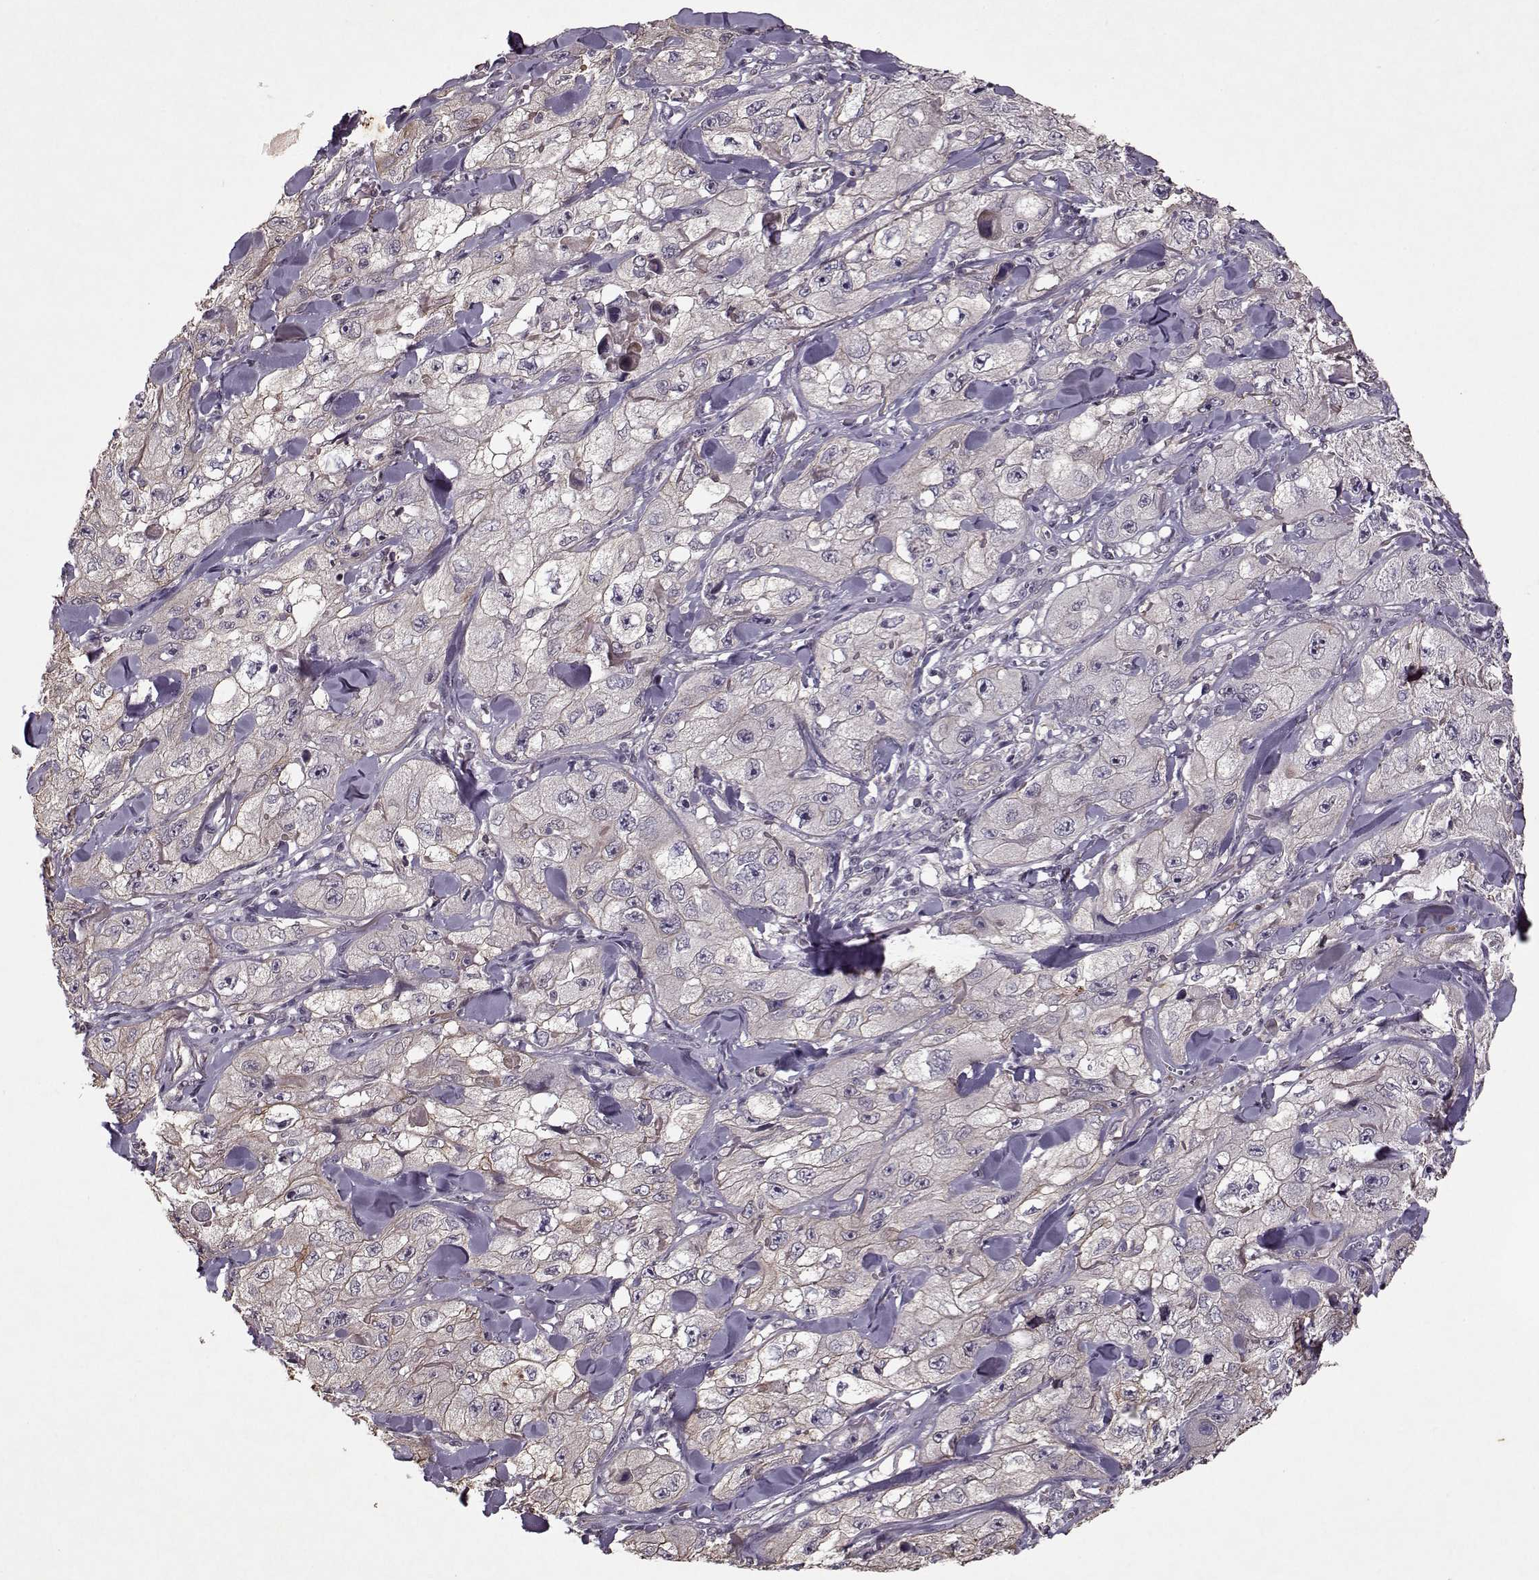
{"staining": {"intensity": "weak", "quantity": "<25%", "location": "cytoplasmic/membranous"}, "tissue": "skin cancer", "cell_type": "Tumor cells", "image_type": "cancer", "snomed": [{"axis": "morphology", "description": "Squamous cell carcinoma, NOS"}, {"axis": "topography", "description": "Skin"}, {"axis": "topography", "description": "Subcutis"}], "caption": "There is no significant expression in tumor cells of skin cancer (squamous cell carcinoma).", "gene": "KRT9", "patient": {"sex": "male", "age": 73}}